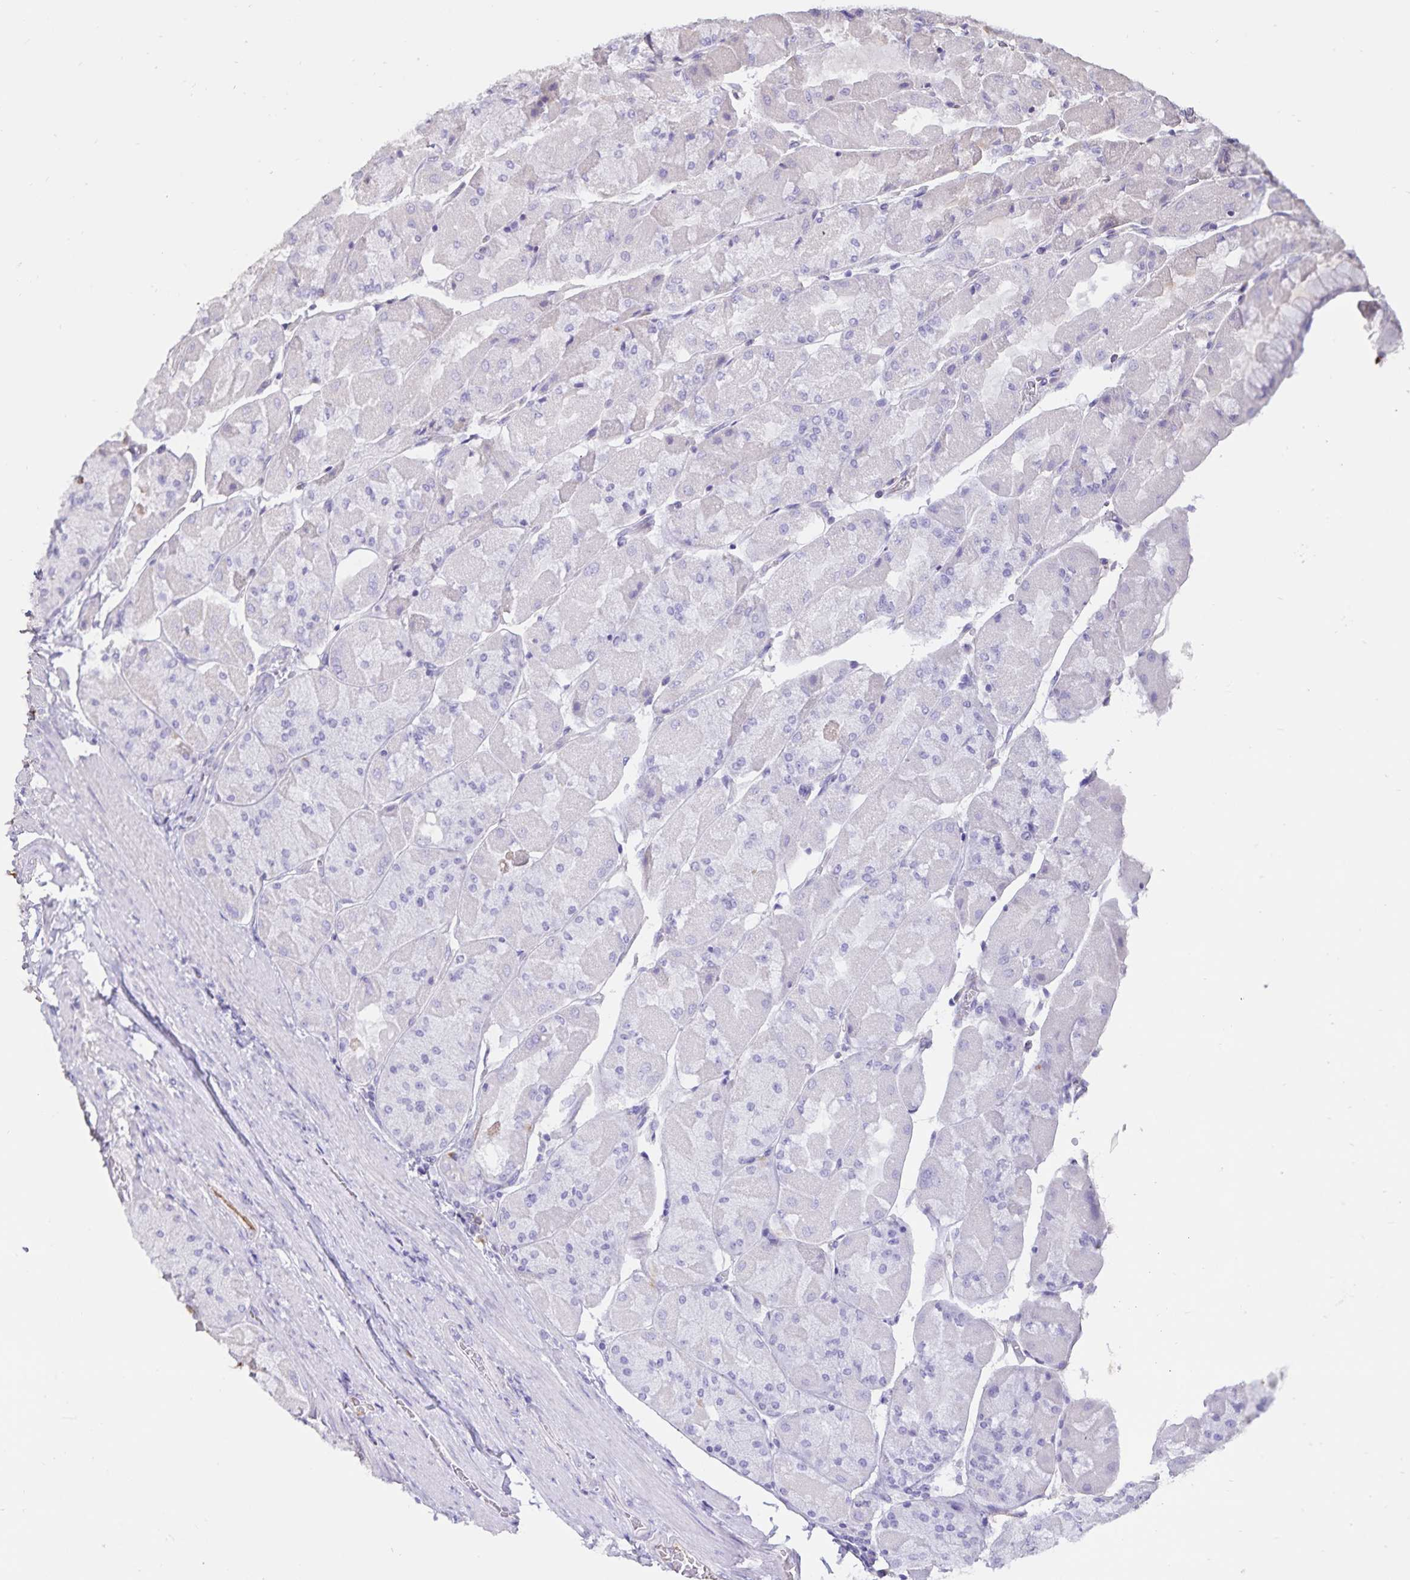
{"staining": {"intensity": "negative", "quantity": "none", "location": "none"}, "tissue": "stomach", "cell_type": "Glandular cells", "image_type": "normal", "snomed": [{"axis": "morphology", "description": "Normal tissue, NOS"}, {"axis": "topography", "description": "Stomach"}], "caption": "Immunohistochemical staining of unremarkable stomach exhibits no significant expression in glandular cells.", "gene": "FGG", "patient": {"sex": "female", "age": 61}}